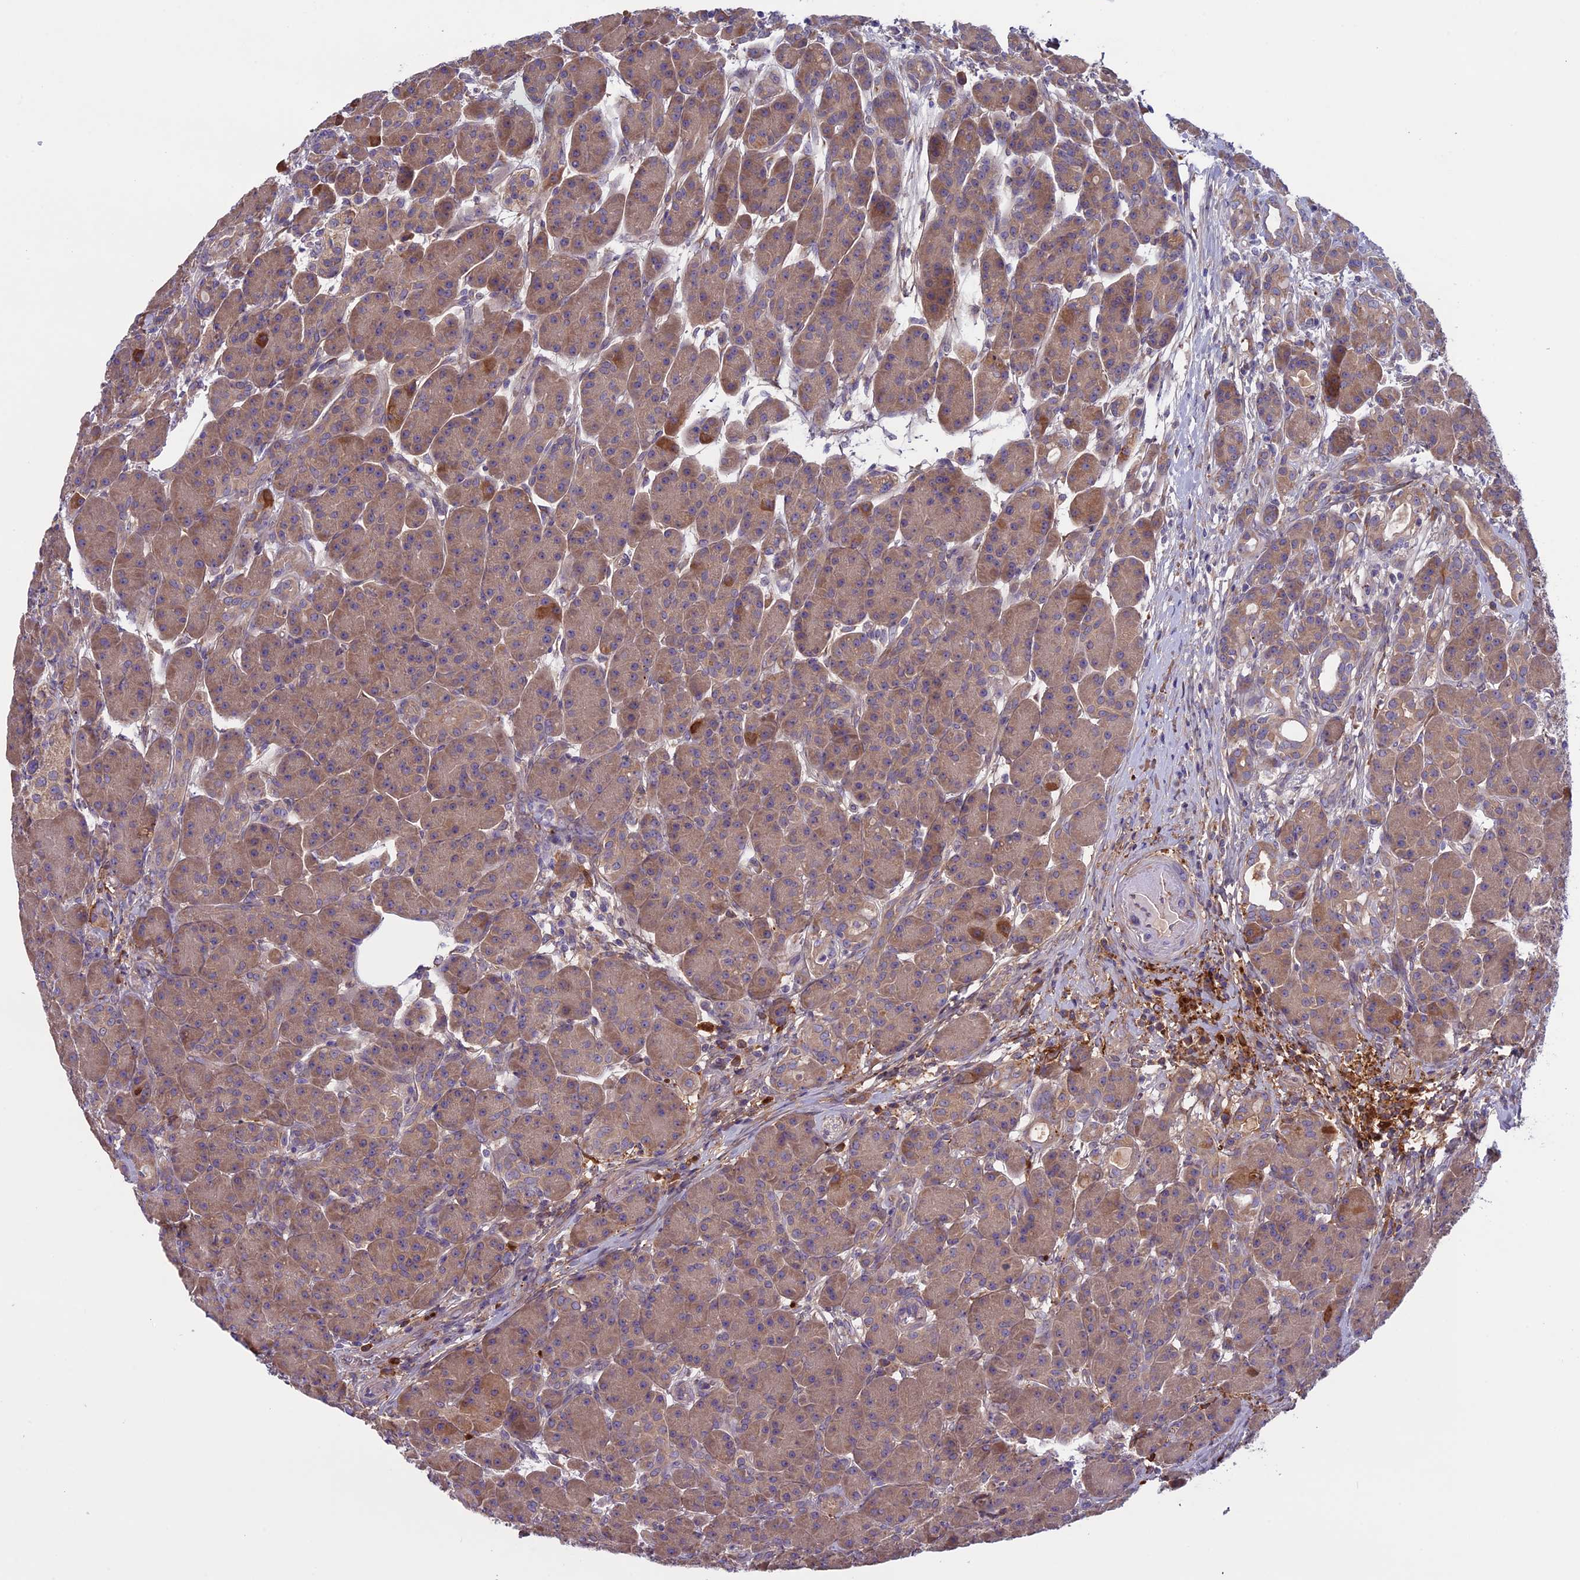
{"staining": {"intensity": "moderate", "quantity": ">75%", "location": "cytoplasmic/membranous"}, "tissue": "pancreas", "cell_type": "Exocrine glandular cells", "image_type": "normal", "snomed": [{"axis": "morphology", "description": "Normal tissue, NOS"}, {"axis": "topography", "description": "Pancreas"}], "caption": "Pancreas stained for a protein (brown) demonstrates moderate cytoplasmic/membranous positive positivity in about >75% of exocrine glandular cells.", "gene": "DCTN5", "patient": {"sex": "male", "age": 63}}